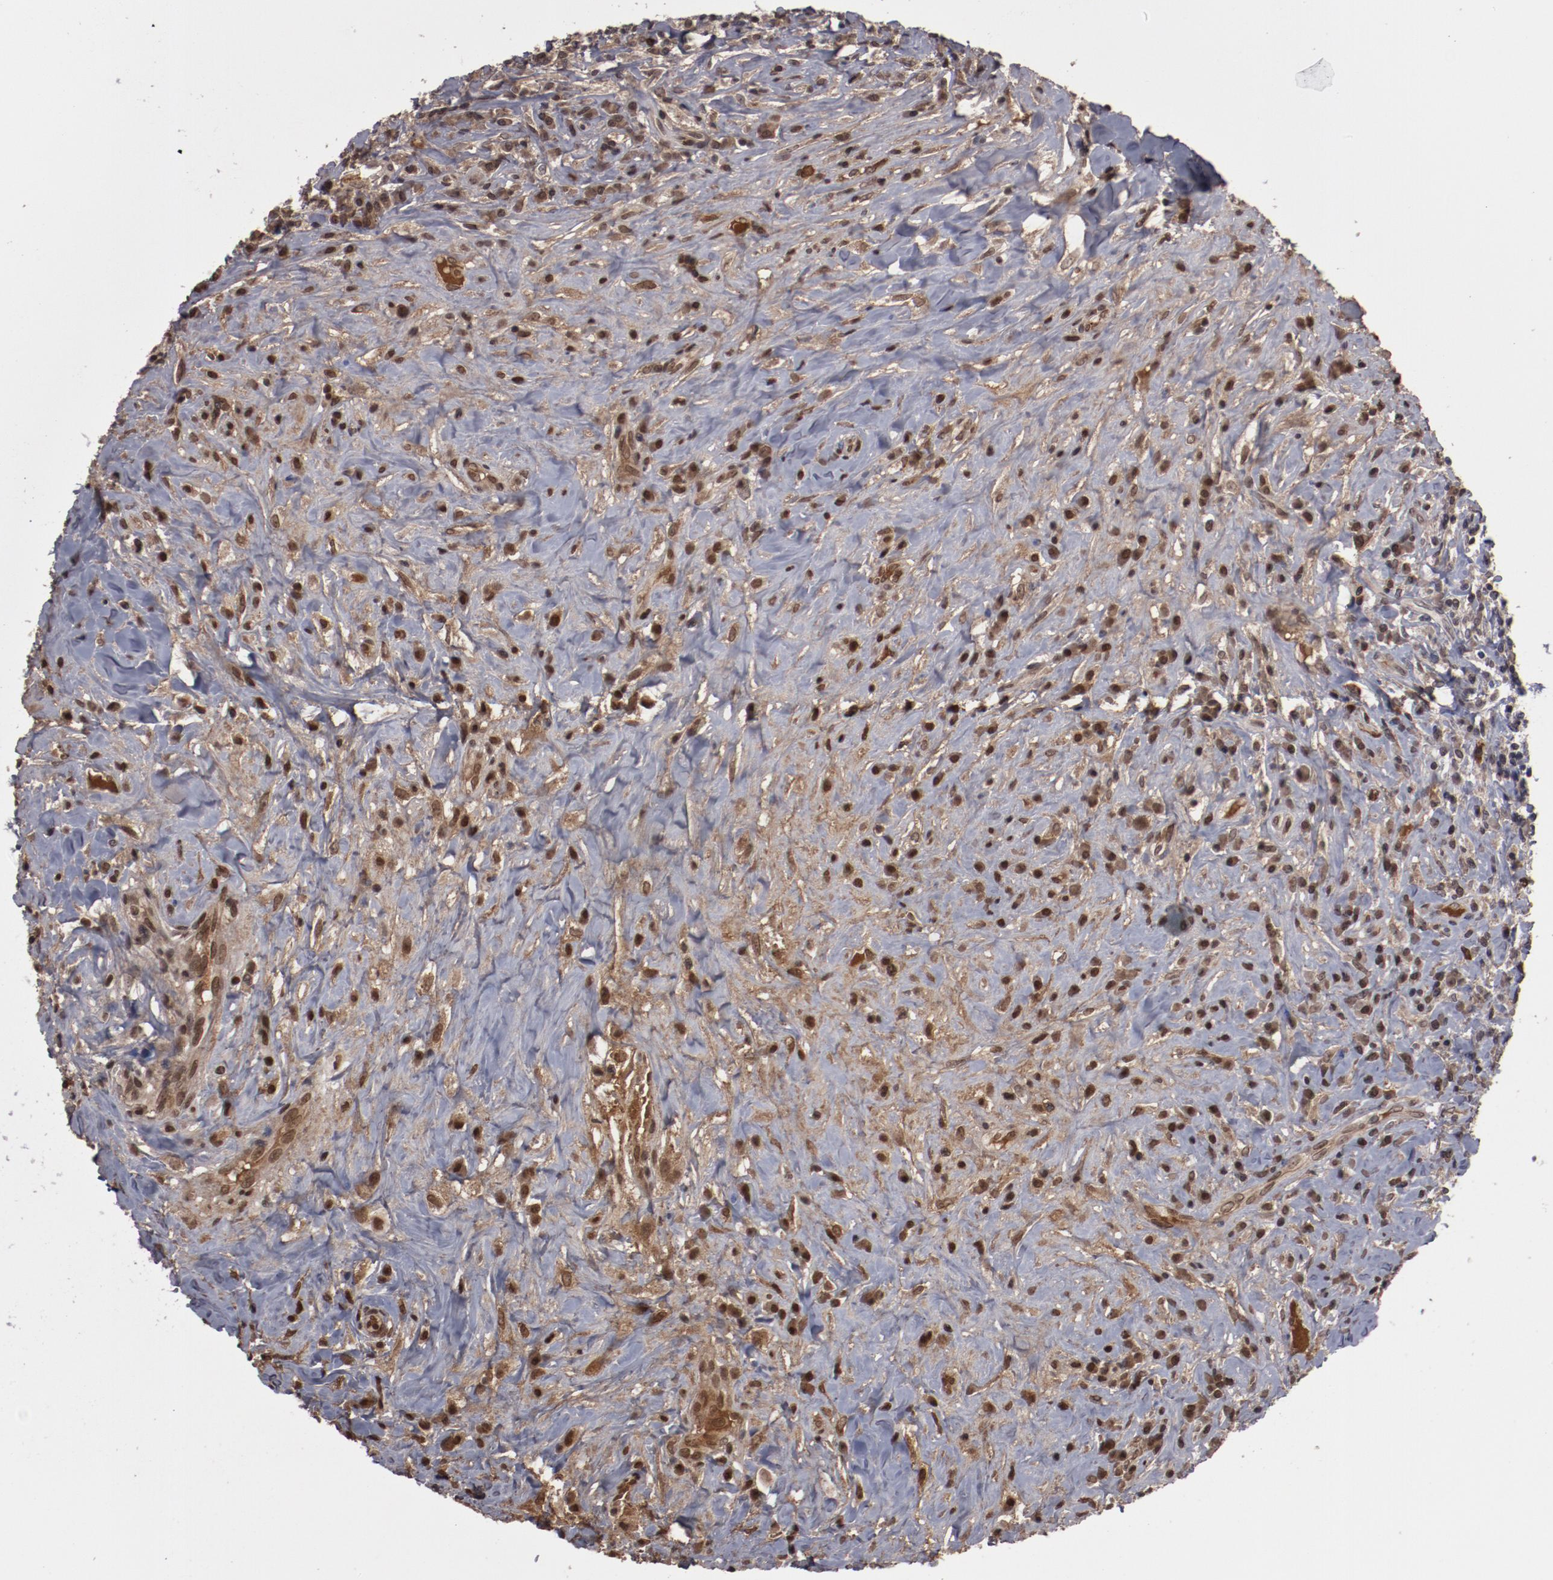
{"staining": {"intensity": "moderate", "quantity": ">75%", "location": "cytoplasmic/membranous,nuclear"}, "tissue": "lymphoma", "cell_type": "Tumor cells", "image_type": "cancer", "snomed": [{"axis": "morphology", "description": "Hodgkin's disease, NOS"}, {"axis": "topography", "description": "Lymph node"}], "caption": "Immunohistochemistry histopathology image of neoplastic tissue: human lymphoma stained using immunohistochemistry (IHC) exhibits medium levels of moderate protein expression localized specifically in the cytoplasmic/membranous and nuclear of tumor cells, appearing as a cytoplasmic/membranous and nuclear brown color.", "gene": "SERPINA7", "patient": {"sex": "female", "age": 25}}